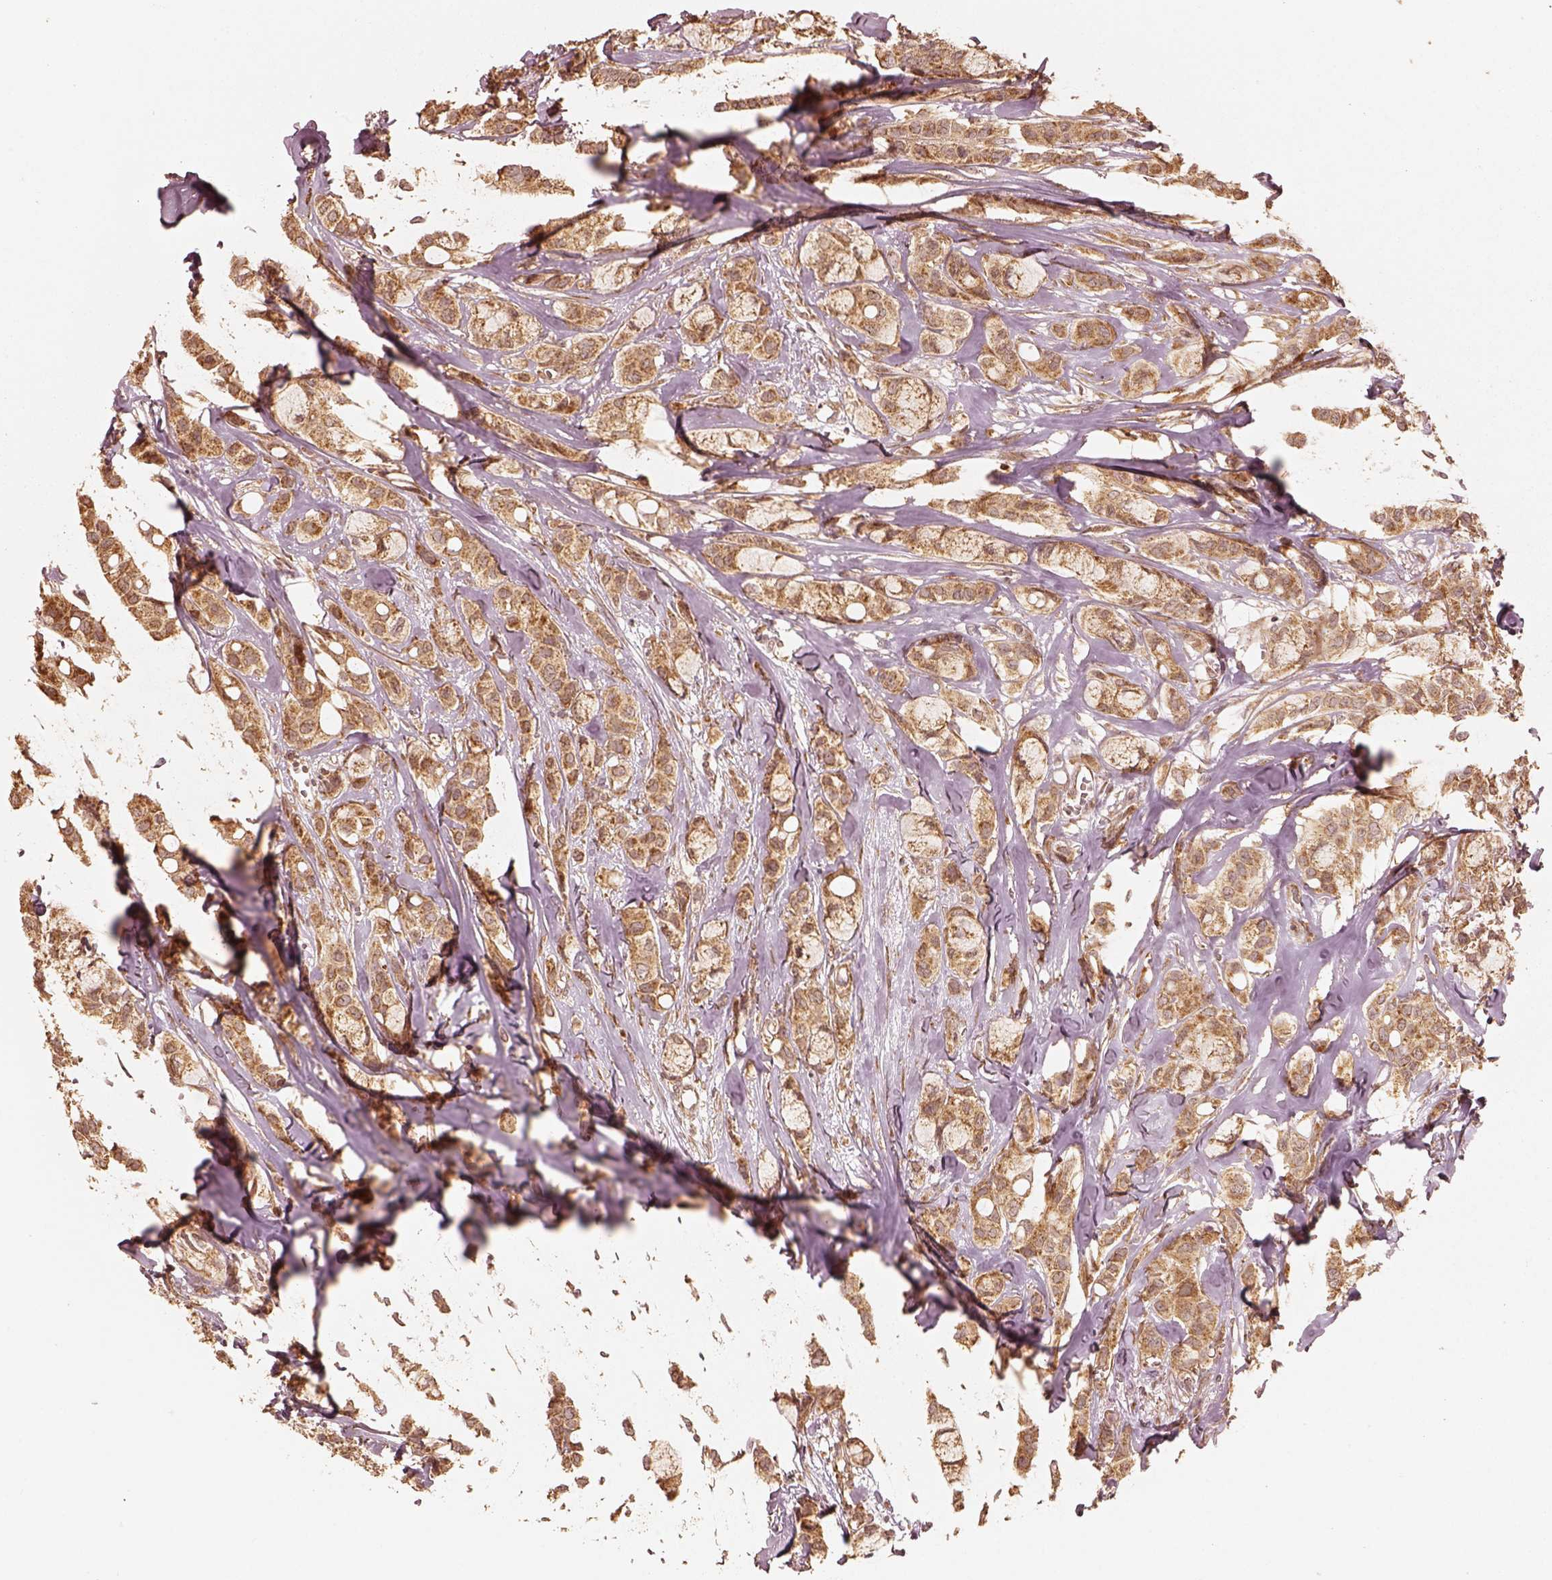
{"staining": {"intensity": "strong", "quantity": "<25%", "location": "cytoplasmic/membranous"}, "tissue": "breast cancer", "cell_type": "Tumor cells", "image_type": "cancer", "snomed": [{"axis": "morphology", "description": "Duct carcinoma"}, {"axis": "topography", "description": "Breast"}], "caption": "Immunohistochemical staining of breast infiltrating ductal carcinoma demonstrates strong cytoplasmic/membranous protein positivity in about <25% of tumor cells.", "gene": "DNAJC25", "patient": {"sex": "female", "age": 85}}